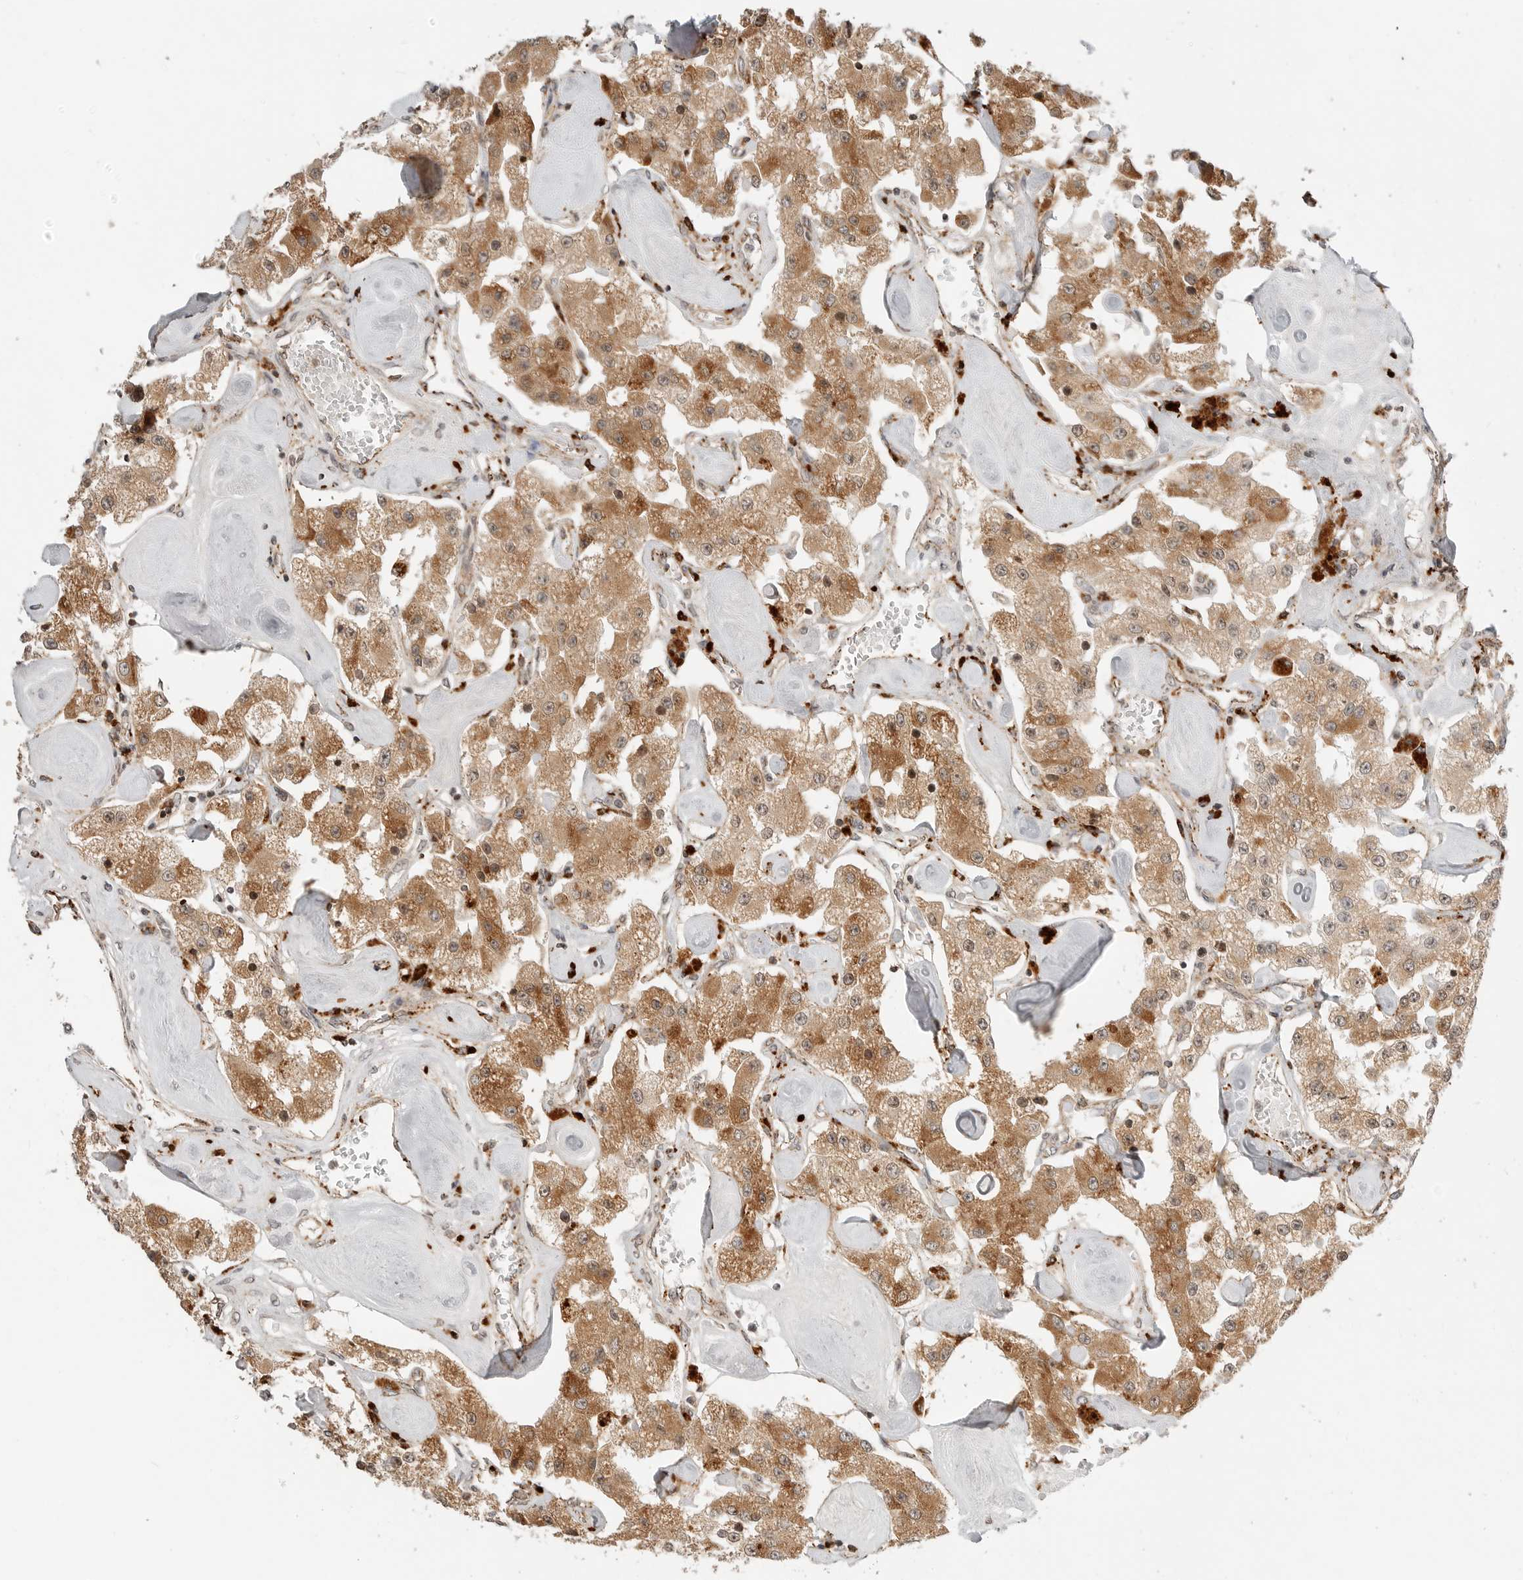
{"staining": {"intensity": "strong", "quantity": ">75%", "location": "cytoplasmic/membranous"}, "tissue": "carcinoid", "cell_type": "Tumor cells", "image_type": "cancer", "snomed": [{"axis": "morphology", "description": "Carcinoid, malignant, NOS"}, {"axis": "topography", "description": "Pancreas"}], "caption": "Human carcinoid stained with a protein marker displays strong staining in tumor cells.", "gene": "IDUA", "patient": {"sex": "male", "age": 41}}